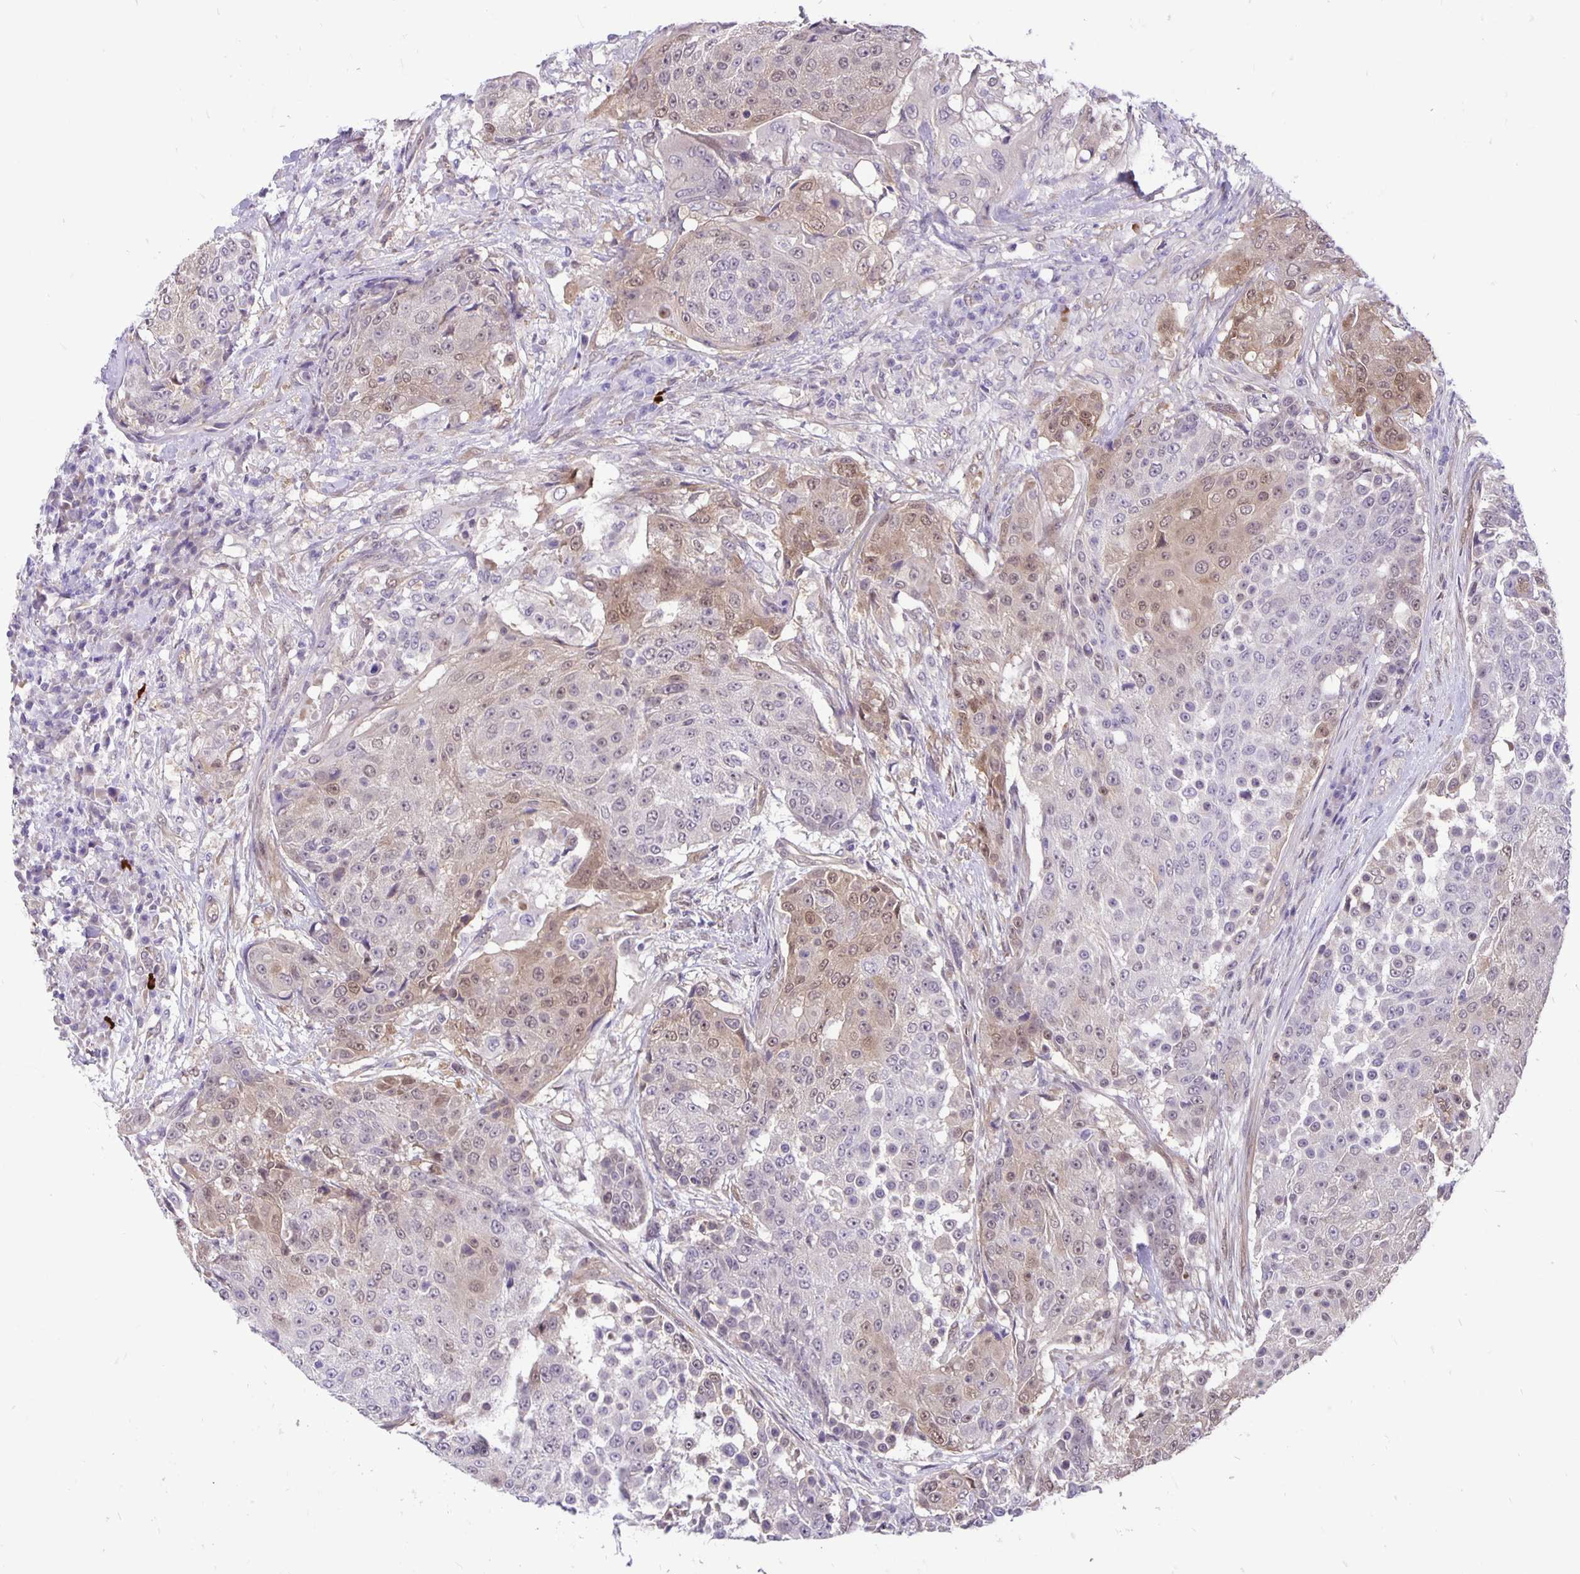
{"staining": {"intensity": "weak", "quantity": "<25%", "location": "cytoplasmic/membranous"}, "tissue": "urothelial cancer", "cell_type": "Tumor cells", "image_type": "cancer", "snomed": [{"axis": "morphology", "description": "Urothelial carcinoma, High grade"}, {"axis": "topography", "description": "Urinary bladder"}], "caption": "Tumor cells show no significant protein staining in urothelial carcinoma (high-grade).", "gene": "TAX1BP3", "patient": {"sex": "female", "age": 63}}